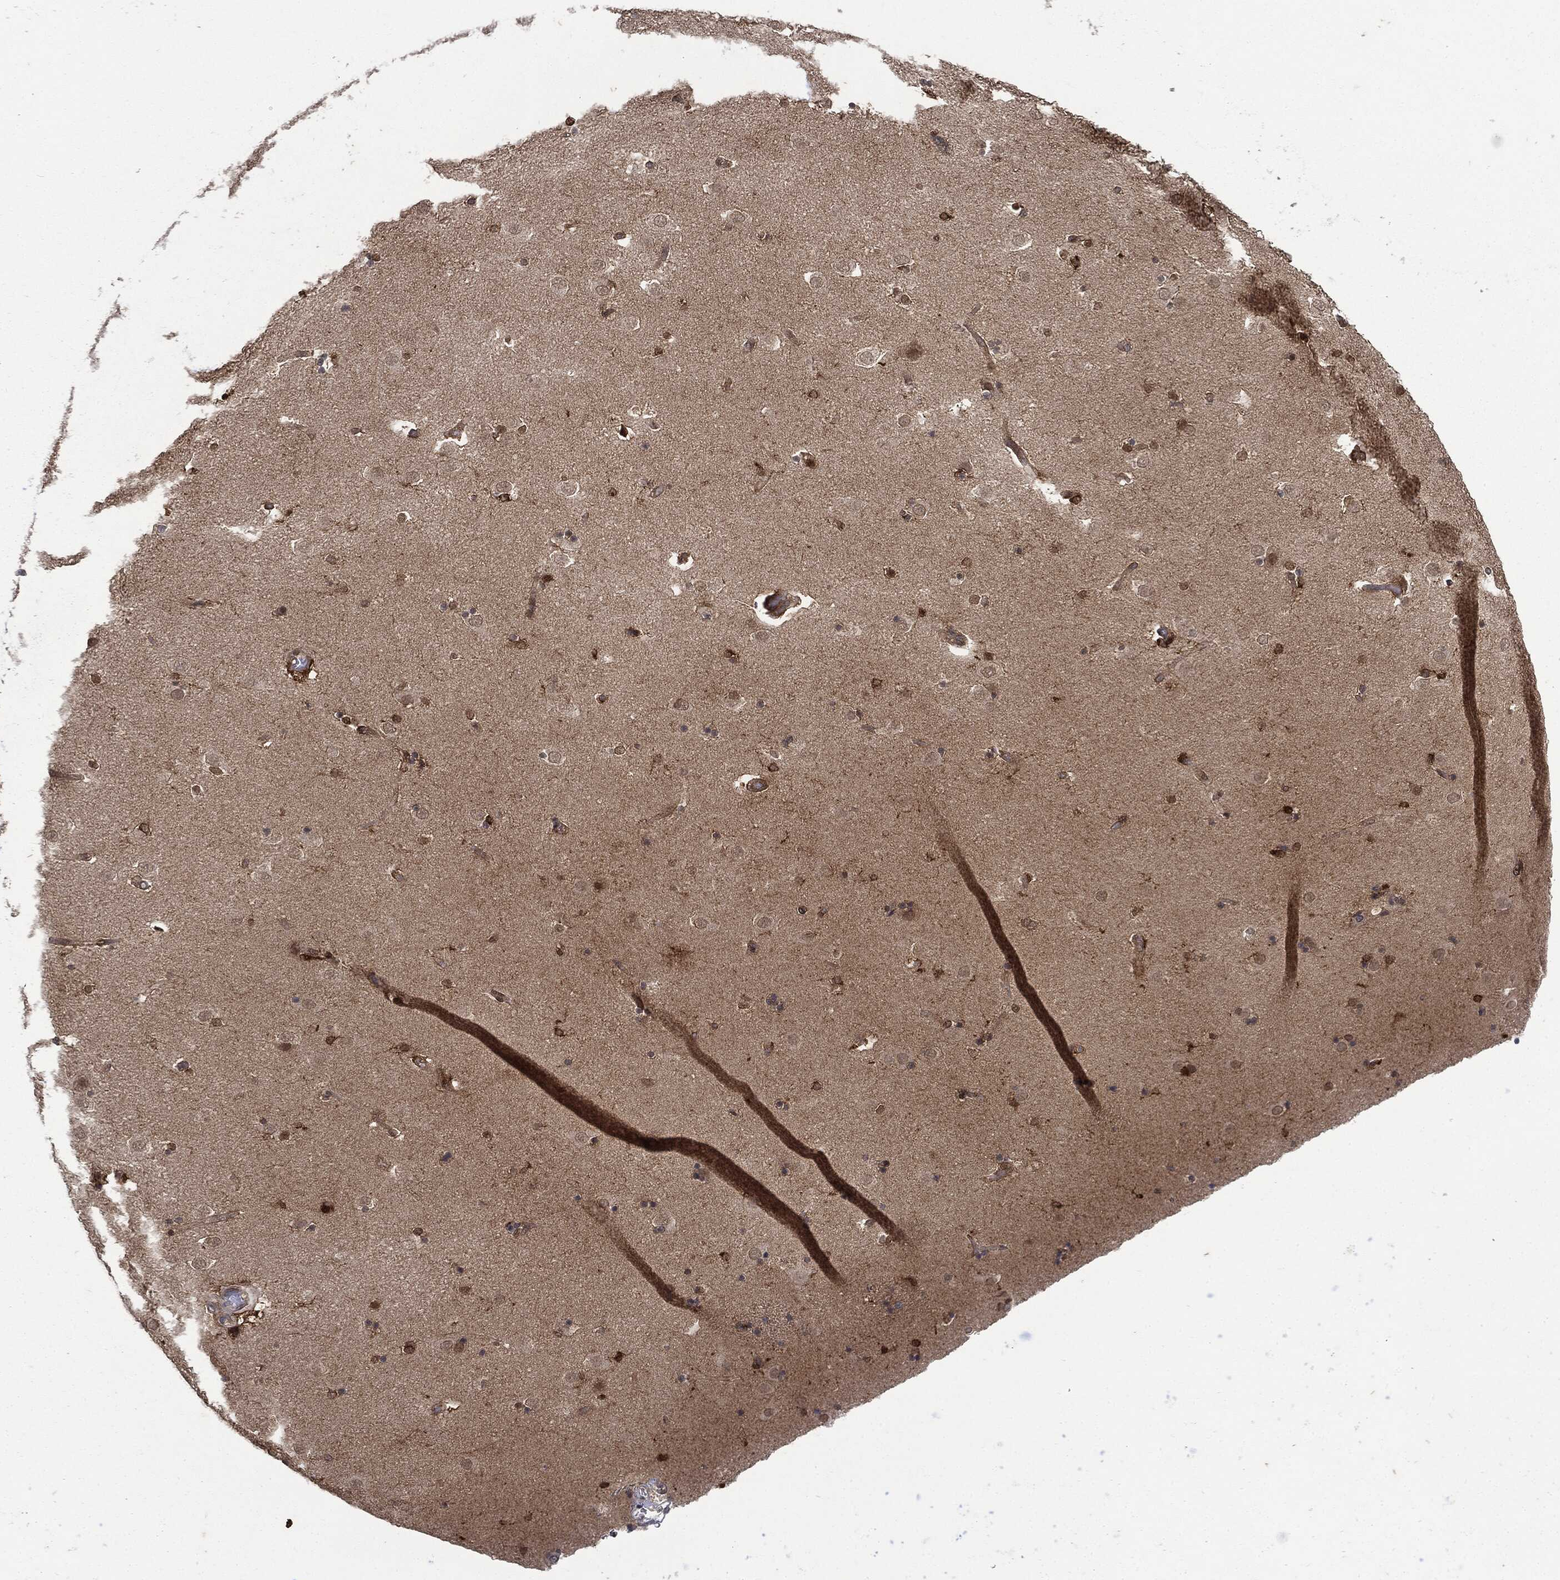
{"staining": {"intensity": "moderate", "quantity": "<25%", "location": "cytoplasmic/membranous"}, "tissue": "caudate", "cell_type": "Glial cells", "image_type": "normal", "snomed": [{"axis": "morphology", "description": "Normal tissue, NOS"}, {"axis": "topography", "description": "Lateral ventricle wall"}], "caption": "Moderate cytoplasmic/membranous protein expression is appreciated in about <25% of glial cells in caudate.", "gene": "SNX5", "patient": {"sex": "male", "age": 51}}